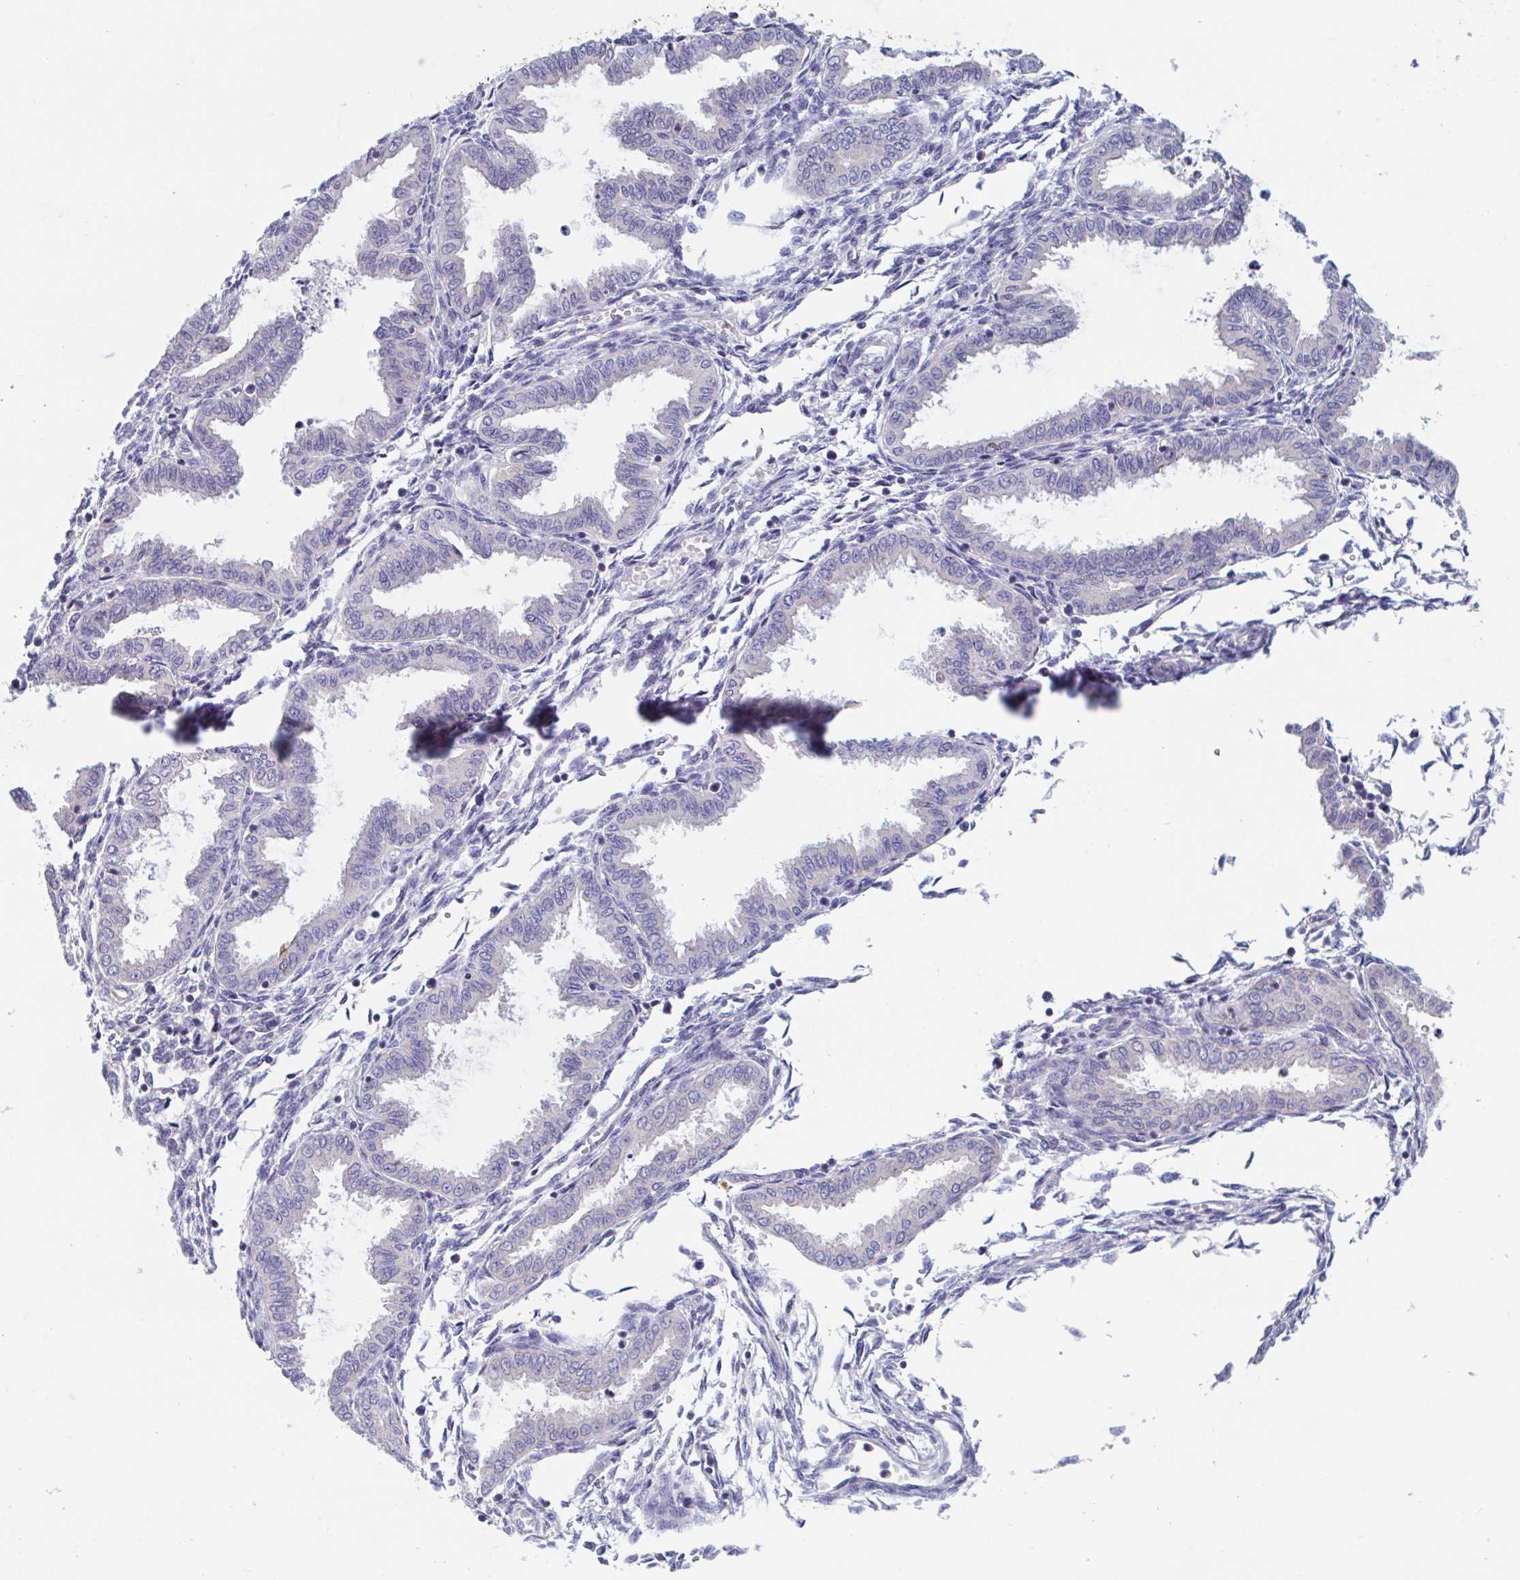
{"staining": {"intensity": "negative", "quantity": "none", "location": "none"}, "tissue": "endometrium", "cell_type": "Cells in endometrial stroma", "image_type": "normal", "snomed": [{"axis": "morphology", "description": "Normal tissue, NOS"}, {"axis": "topography", "description": "Endometrium"}], "caption": "Immunohistochemical staining of normal endometrium shows no significant positivity in cells in endometrial stroma. (Stains: DAB (3,3'-diaminobenzidine) immunohistochemistry (IHC) with hematoxylin counter stain, Microscopy: brightfield microscopy at high magnification).", "gene": "UNKL", "patient": {"sex": "female", "age": 33}}